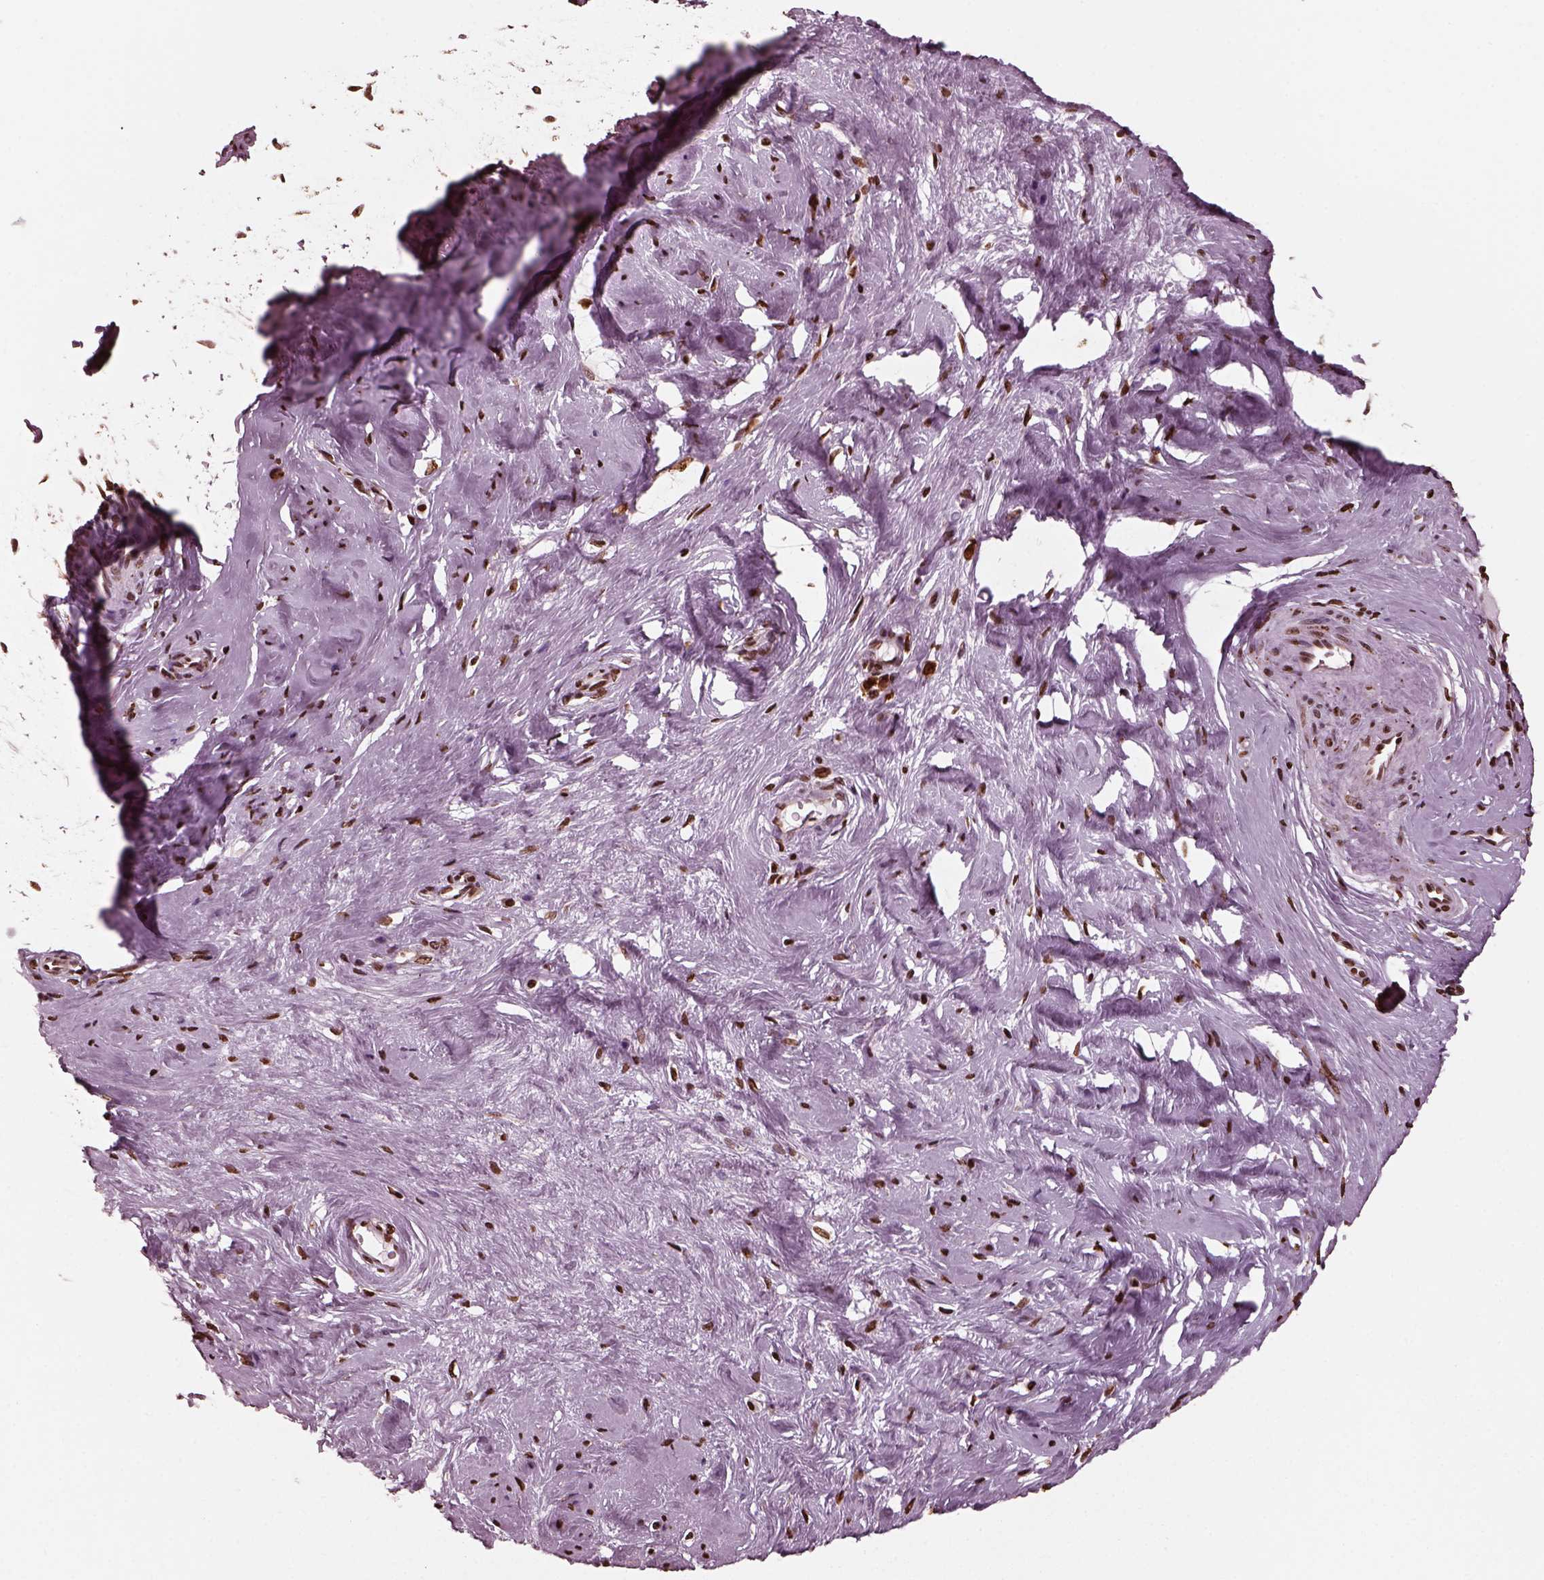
{"staining": {"intensity": "strong", "quantity": ">75%", "location": "nuclear"}, "tissue": "cervical cancer", "cell_type": "Tumor cells", "image_type": "cancer", "snomed": [{"axis": "morphology", "description": "Squamous cell carcinoma, NOS"}, {"axis": "topography", "description": "Cervix"}], "caption": "A brown stain highlights strong nuclear positivity of a protein in cervical squamous cell carcinoma tumor cells.", "gene": "NSD1", "patient": {"sex": "female", "age": 51}}